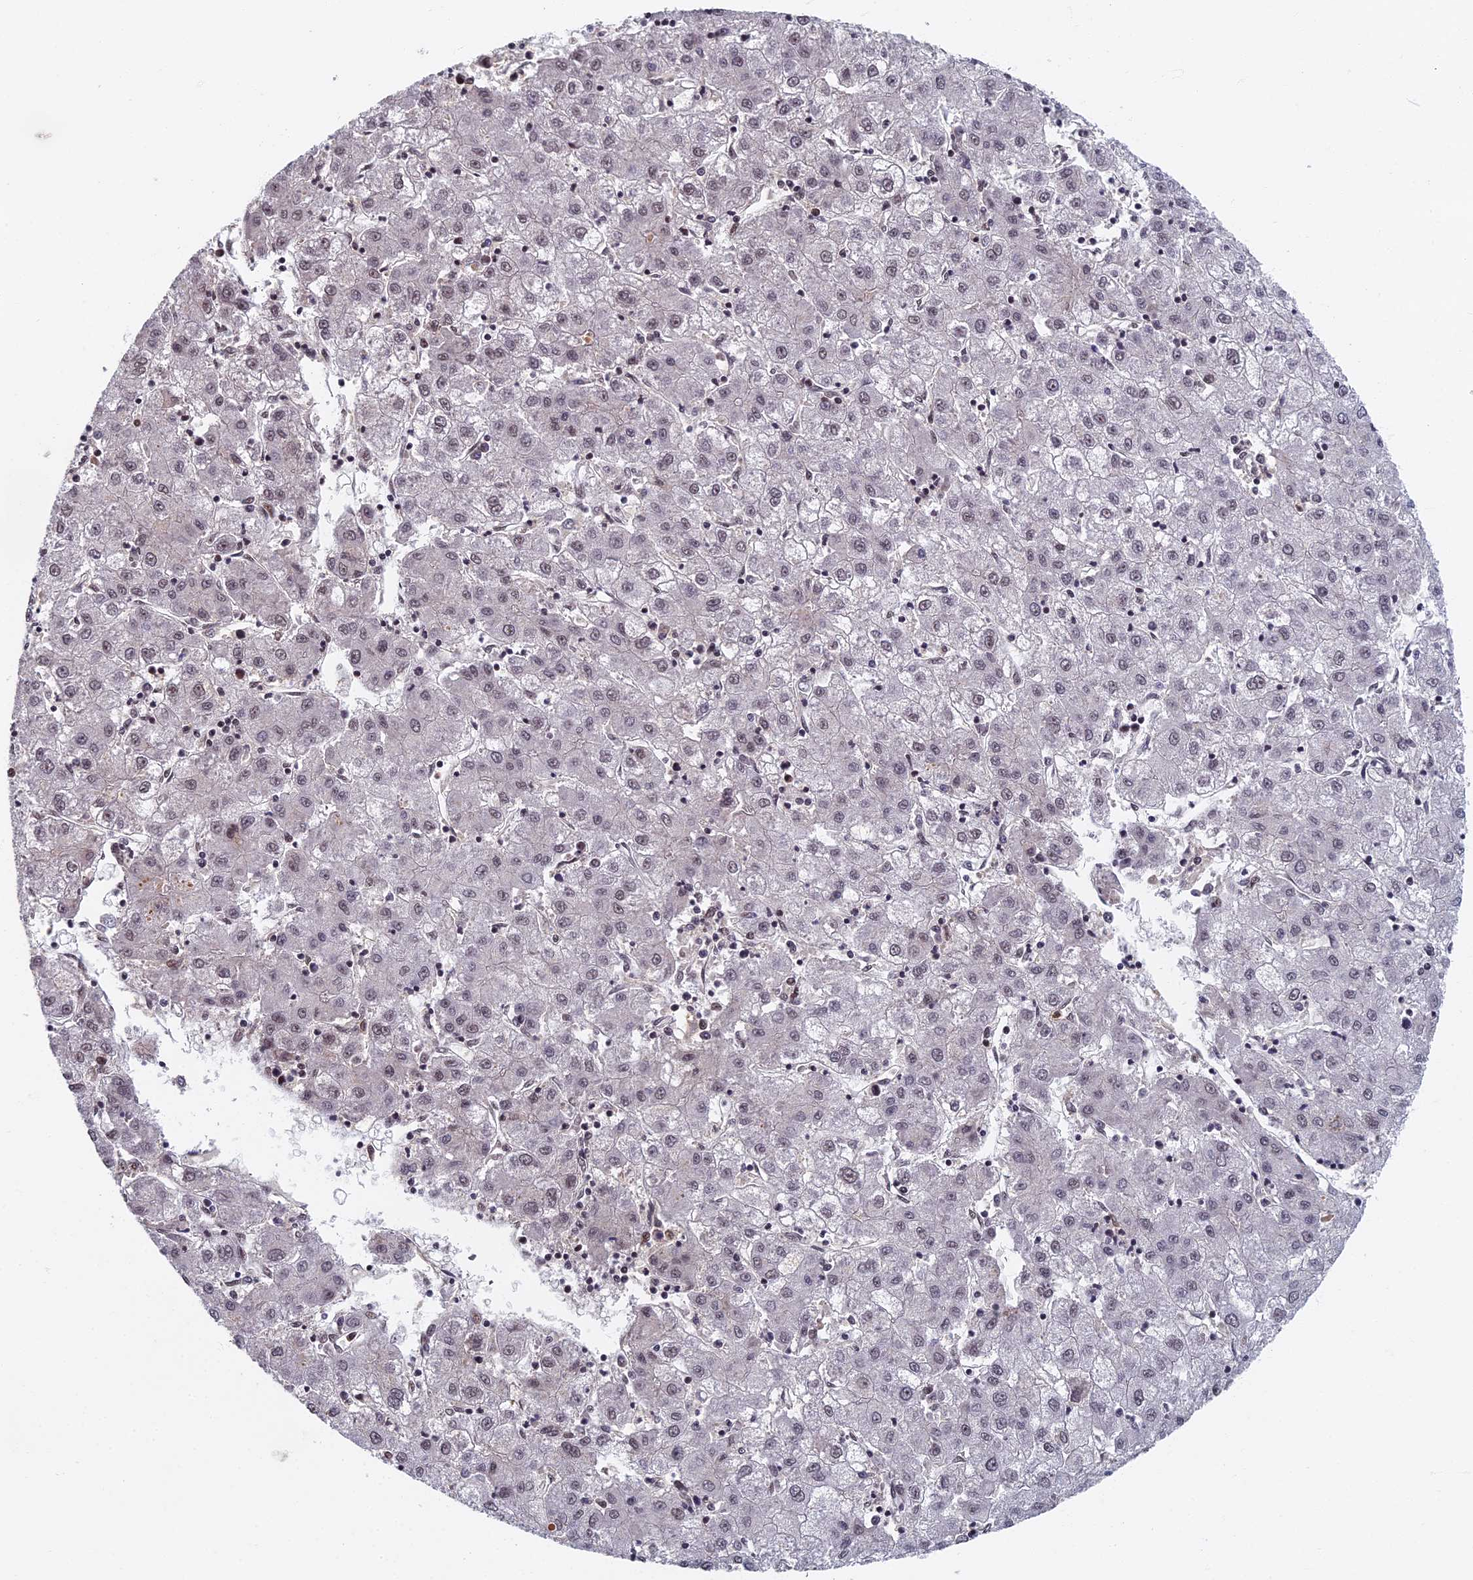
{"staining": {"intensity": "negative", "quantity": "none", "location": "none"}, "tissue": "liver cancer", "cell_type": "Tumor cells", "image_type": "cancer", "snomed": [{"axis": "morphology", "description": "Carcinoma, Hepatocellular, NOS"}, {"axis": "topography", "description": "Liver"}], "caption": "A high-resolution image shows IHC staining of liver cancer (hepatocellular carcinoma), which shows no significant positivity in tumor cells.", "gene": "TAF13", "patient": {"sex": "male", "age": 72}}